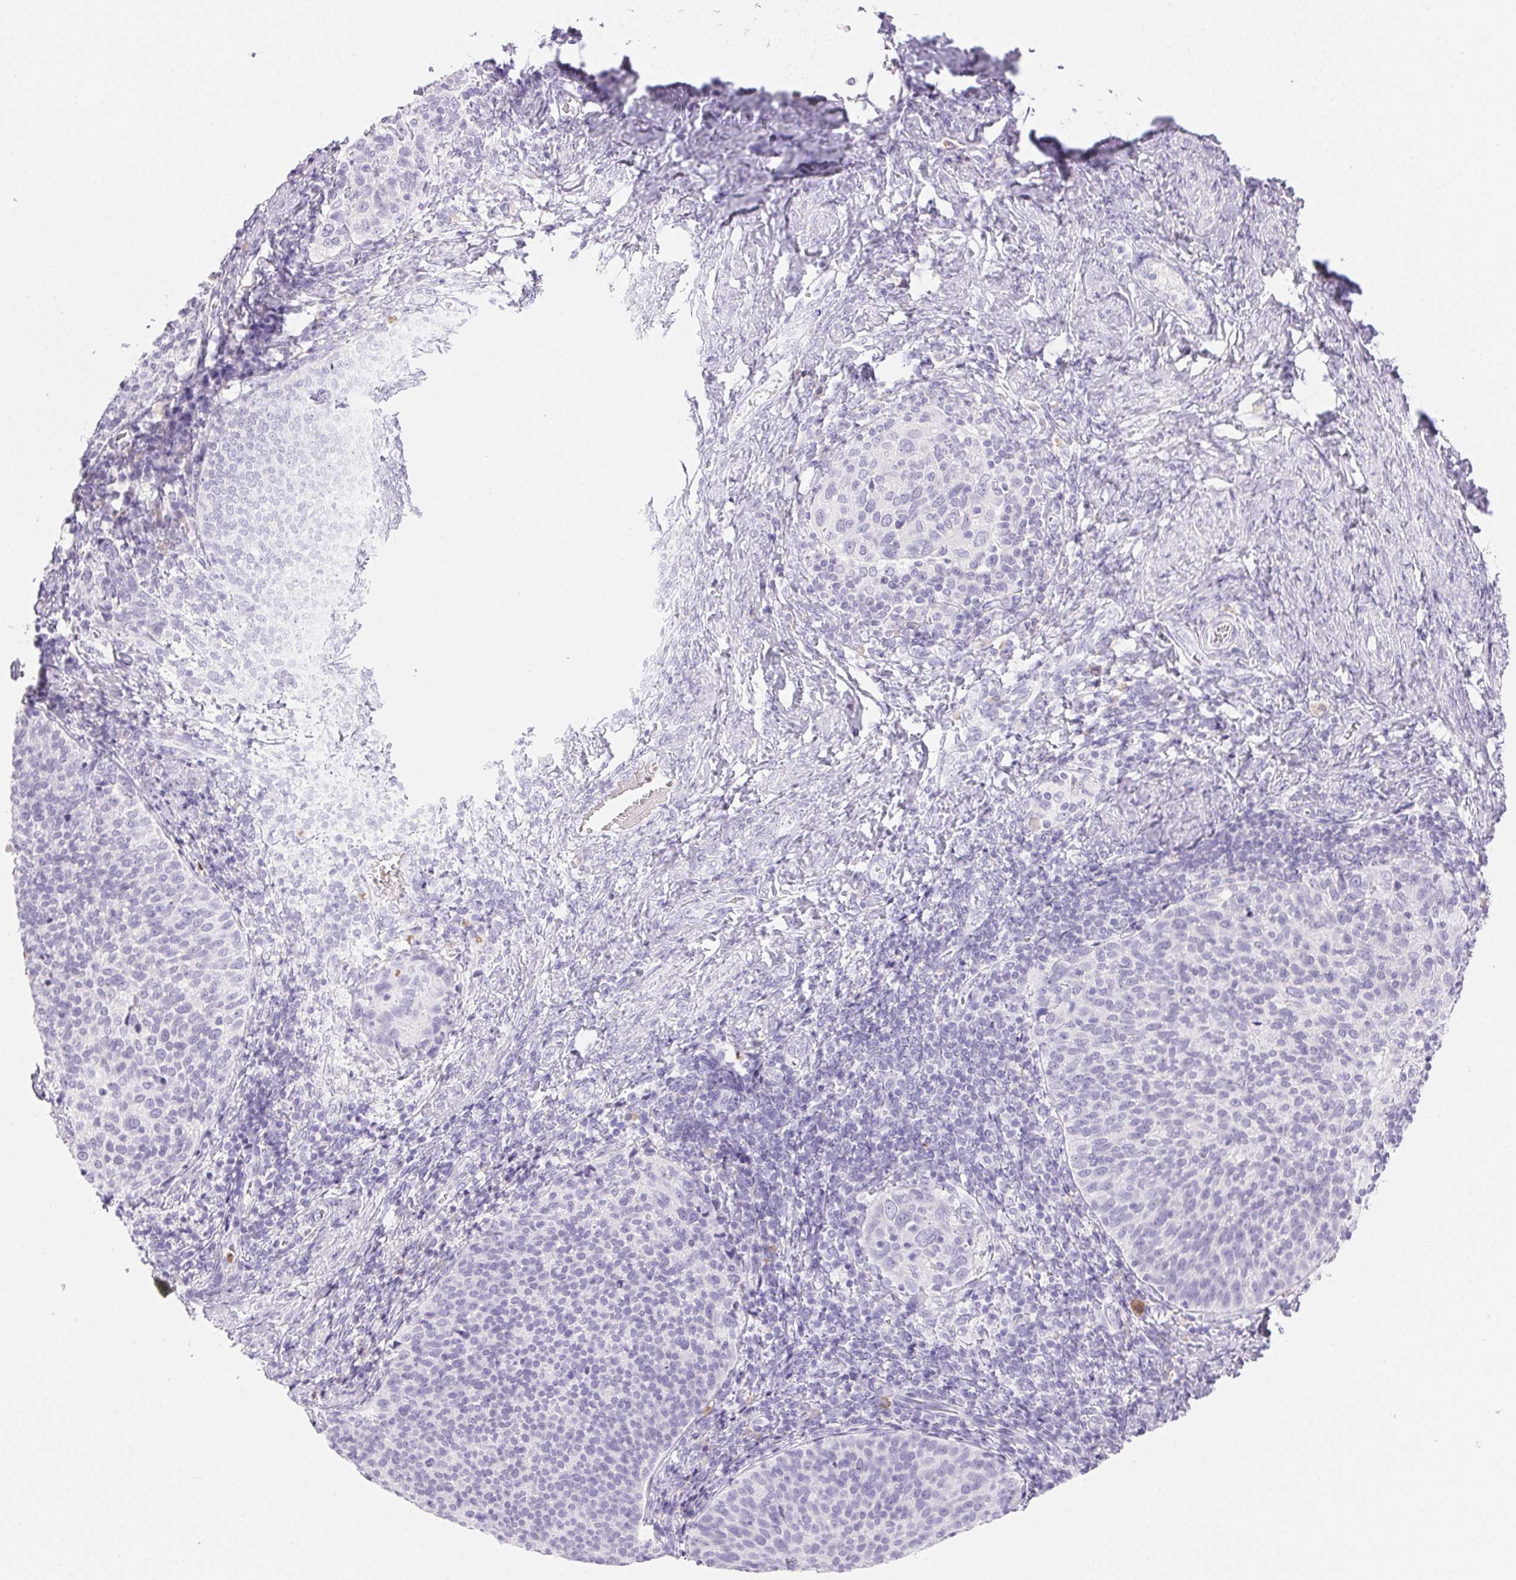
{"staining": {"intensity": "negative", "quantity": "none", "location": "none"}, "tissue": "cervical cancer", "cell_type": "Tumor cells", "image_type": "cancer", "snomed": [{"axis": "morphology", "description": "Squamous cell carcinoma, NOS"}, {"axis": "topography", "description": "Cervix"}], "caption": "Human cervical squamous cell carcinoma stained for a protein using immunohistochemistry (IHC) shows no positivity in tumor cells.", "gene": "PADI4", "patient": {"sex": "female", "age": 61}}